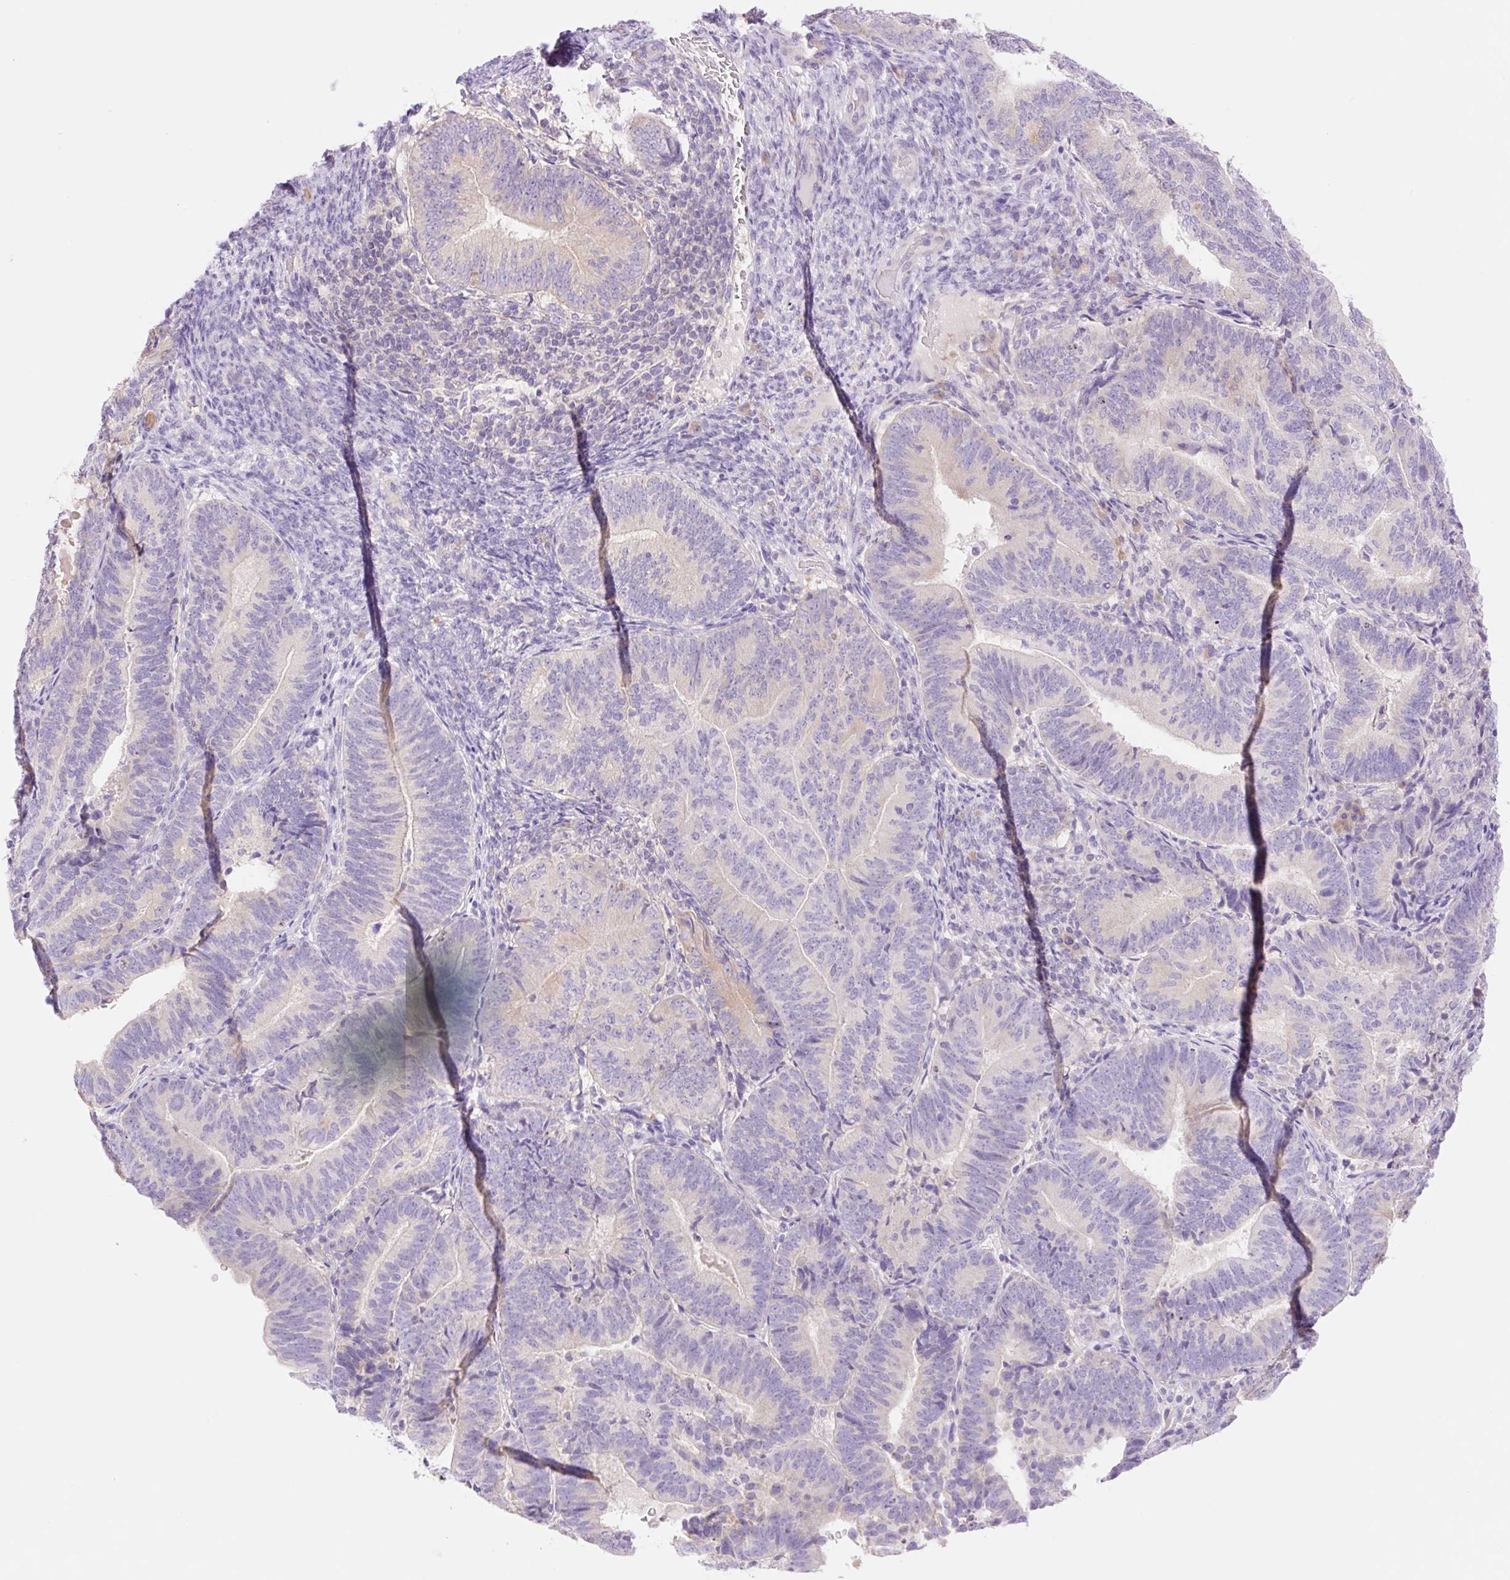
{"staining": {"intensity": "negative", "quantity": "none", "location": "none"}, "tissue": "endometrial cancer", "cell_type": "Tumor cells", "image_type": "cancer", "snomed": [{"axis": "morphology", "description": "Adenocarcinoma, NOS"}, {"axis": "topography", "description": "Endometrium"}], "caption": "A high-resolution micrograph shows immunohistochemistry staining of endometrial cancer (adenocarcinoma), which exhibits no significant positivity in tumor cells.", "gene": "DENND5A", "patient": {"sex": "female", "age": 70}}